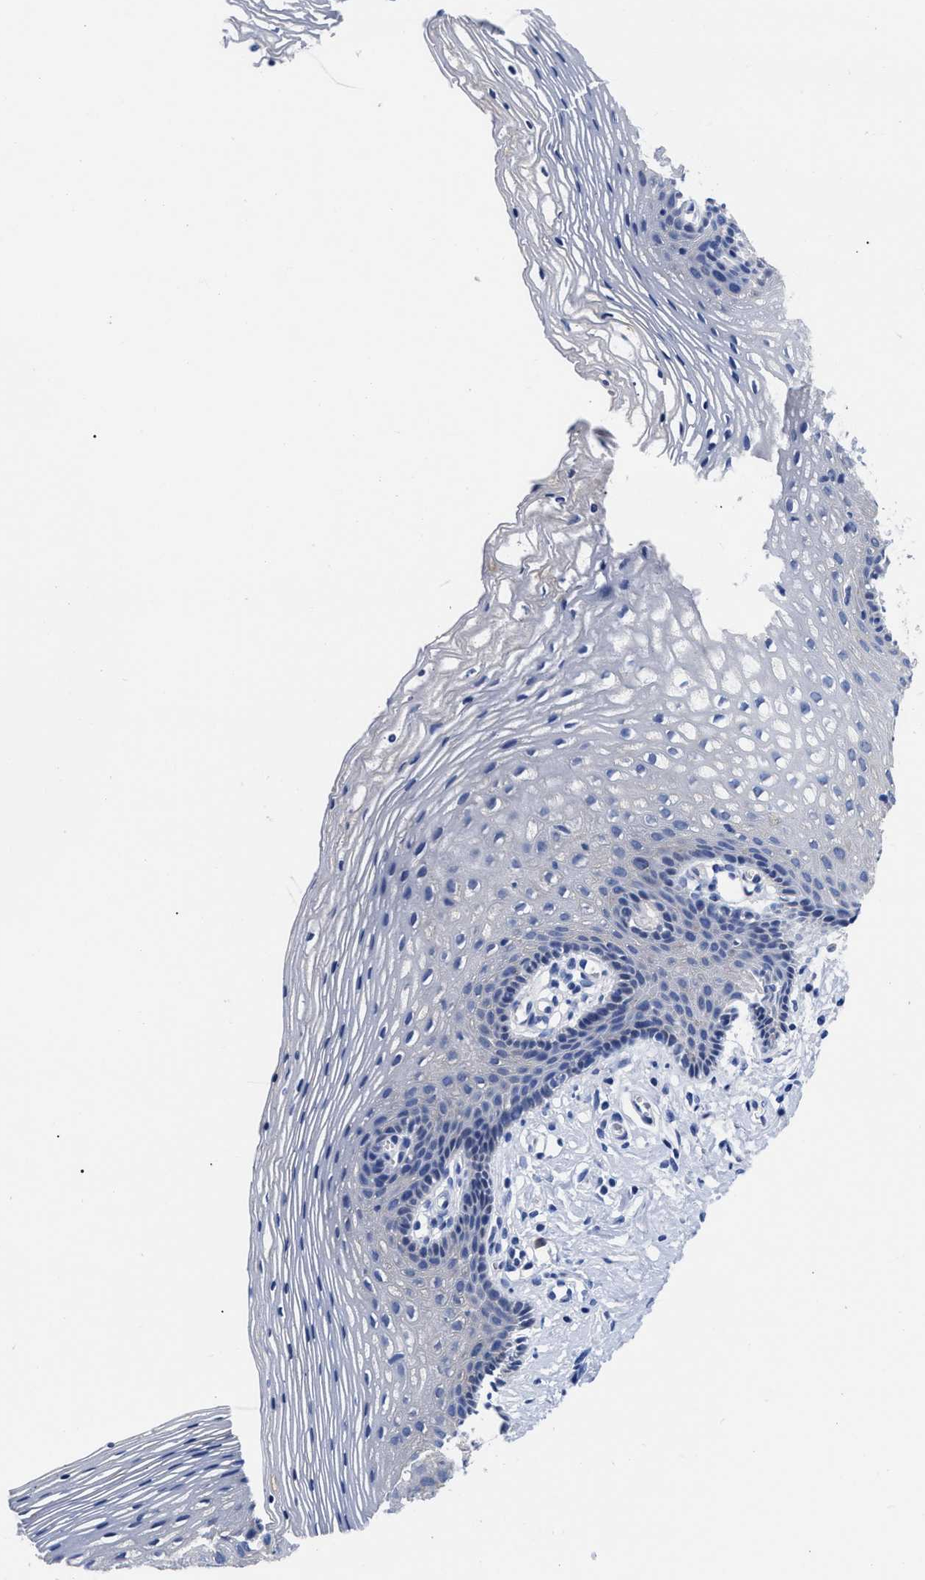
{"staining": {"intensity": "negative", "quantity": "none", "location": "none"}, "tissue": "vagina", "cell_type": "Squamous epithelial cells", "image_type": "normal", "snomed": [{"axis": "morphology", "description": "Normal tissue, NOS"}, {"axis": "topography", "description": "Vagina"}], "caption": "Immunohistochemistry (IHC) photomicrograph of benign vagina: human vagina stained with DAB (3,3'-diaminobenzidine) shows no significant protein expression in squamous epithelial cells.", "gene": "RBKS", "patient": {"sex": "female", "age": 32}}